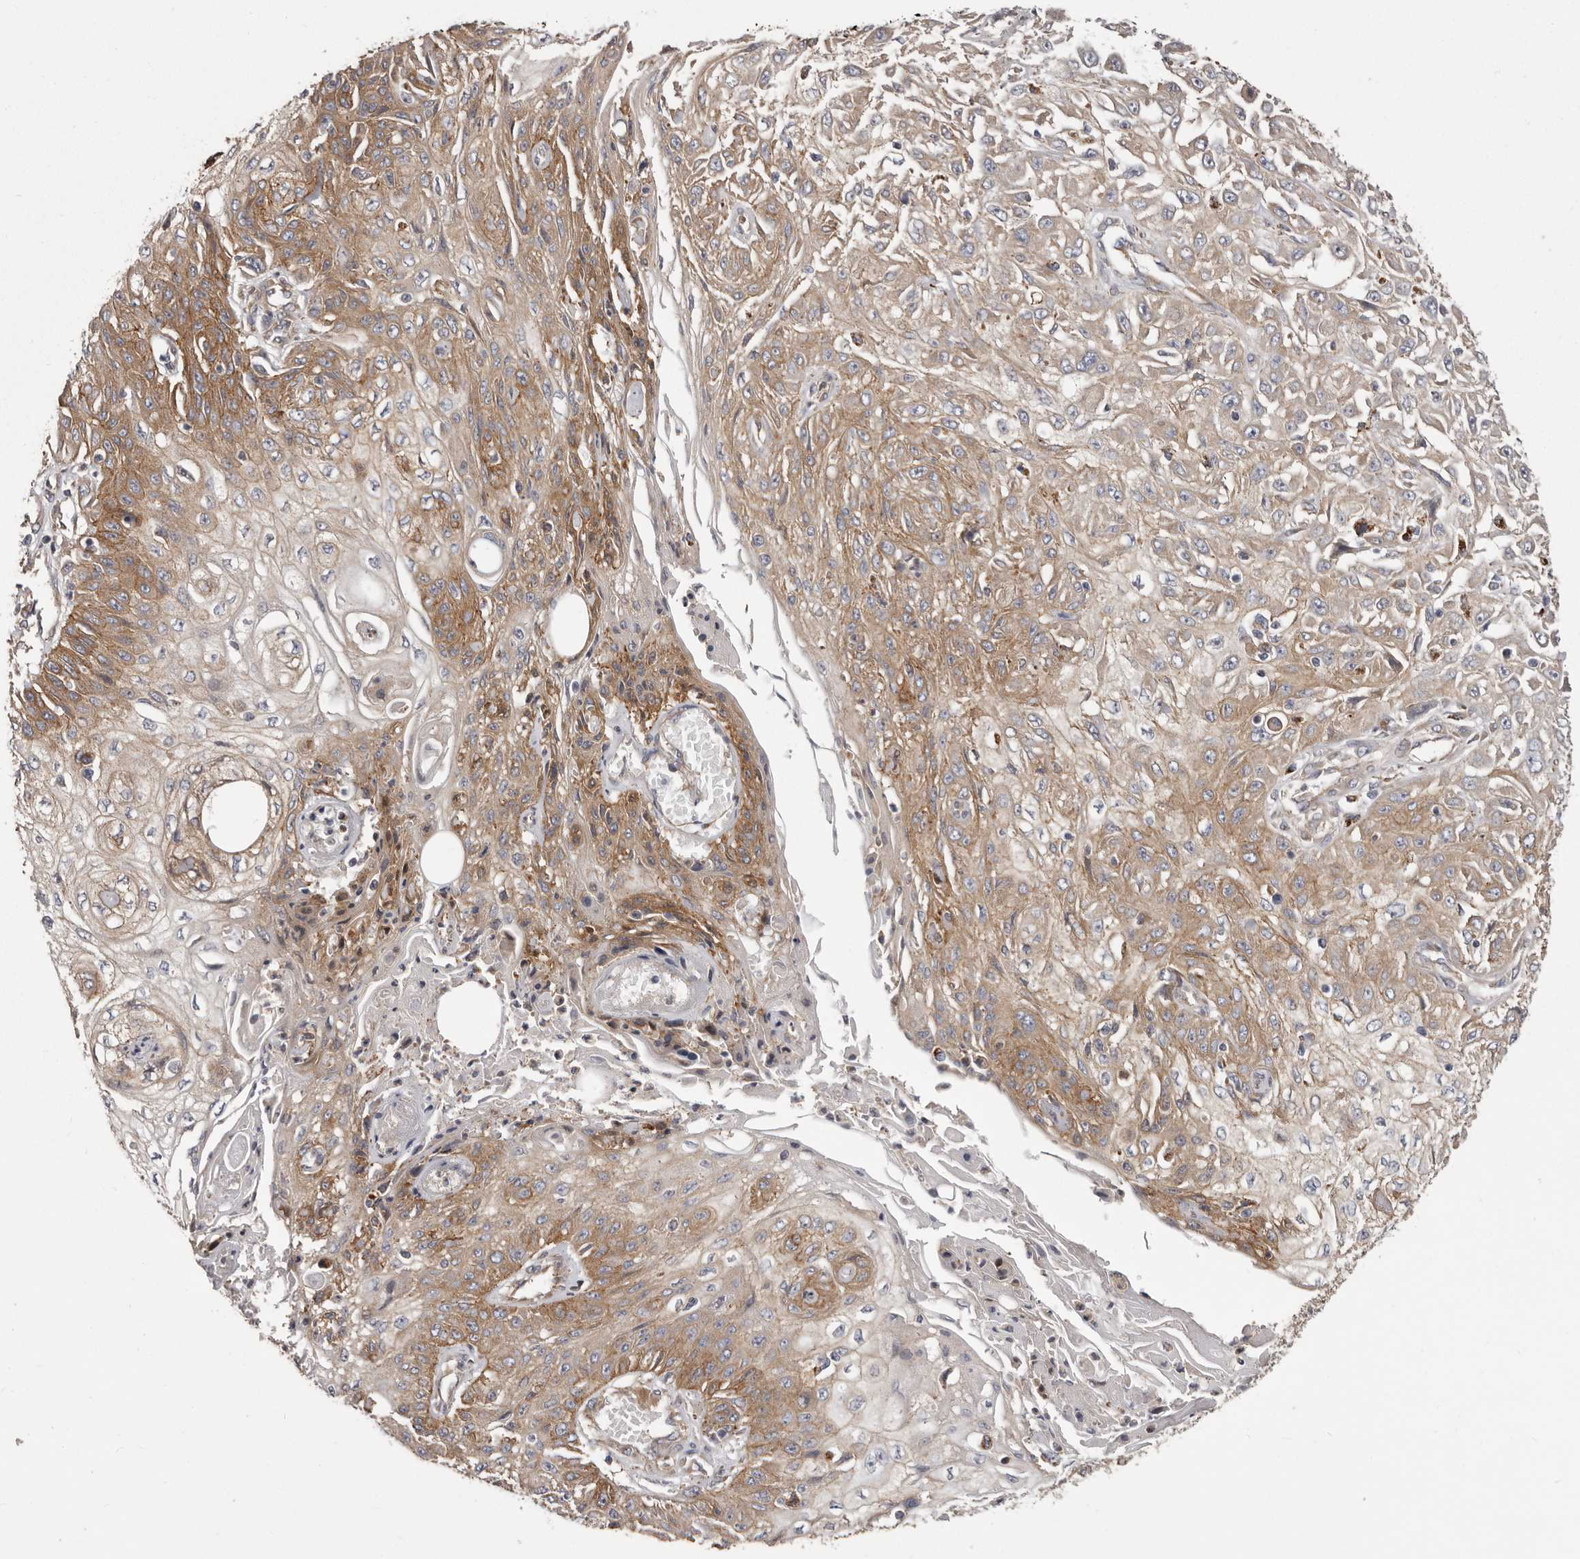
{"staining": {"intensity": "moderate", "quantity": ">75%", "location": "cytoplasmic/membranous"}, "tissue": "skin cancer", "cell_type": "Tumor cells", "image_type": "cancer", "snomed": [{"axis": "morphology", "description": "Squamous cell carcinoma, NOS"}, {"axis": "morphology", "description": "Squamous cell carcinoma, metastatic, NOS"}, {"axis": "topography", "description": "Skin"}, {"axis": "topography", "description": "Lymph node"}], "caption": "A brown stain shows moderate cytoplasmic/membranous positivity of a protein in human skin cancer (metastatic squamous cell carcinoma) tumor cells. (brown staining indicates protein expression, while blue staining denotes nuclei).", "gene": "ENAH", "patient": {"sex": "male", "age": 75}}